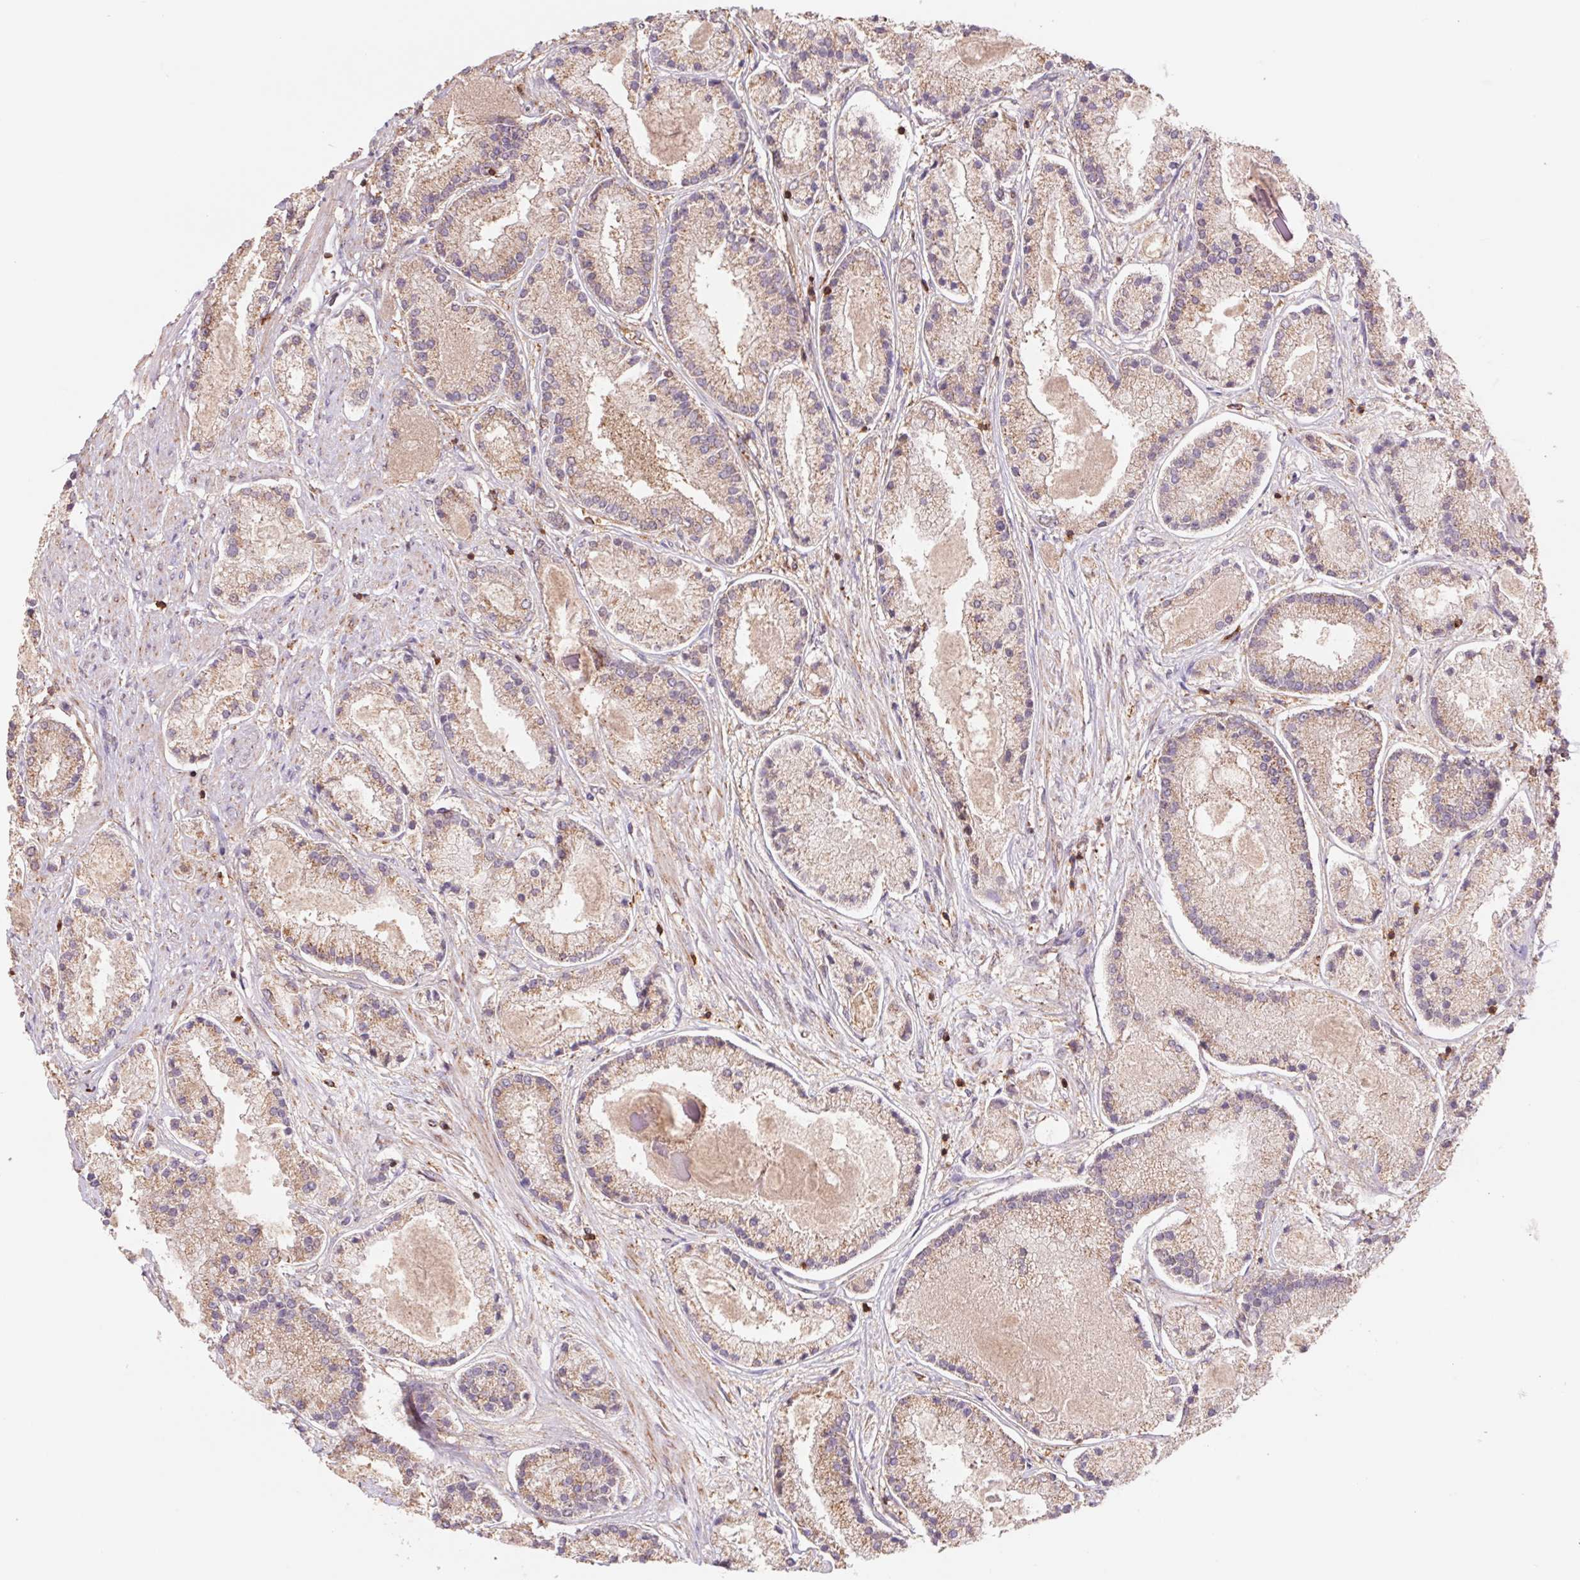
{"staining": {"intensity": "moderate", "quantity": "25%-75%", "location": "cytoplasmic/membranous"}, "tissue": "prostate cancer", "cell_type": "Tumor cells", "image_type": "cancer", "snomed": [{"axis": "morphology", "description": "Adenocarcinoma, High grade"}, {"axis": "topography", "description": "Prostate"}], "caption": "High-power microscopy captured an immunohistochemistry image of prostate cancer, revealing moderate cytoplasmic/membranous expression in approximately 25%-75% of tumor cells.", "gene": "URM1", "patient": {"sex": "male", "age": 67}}